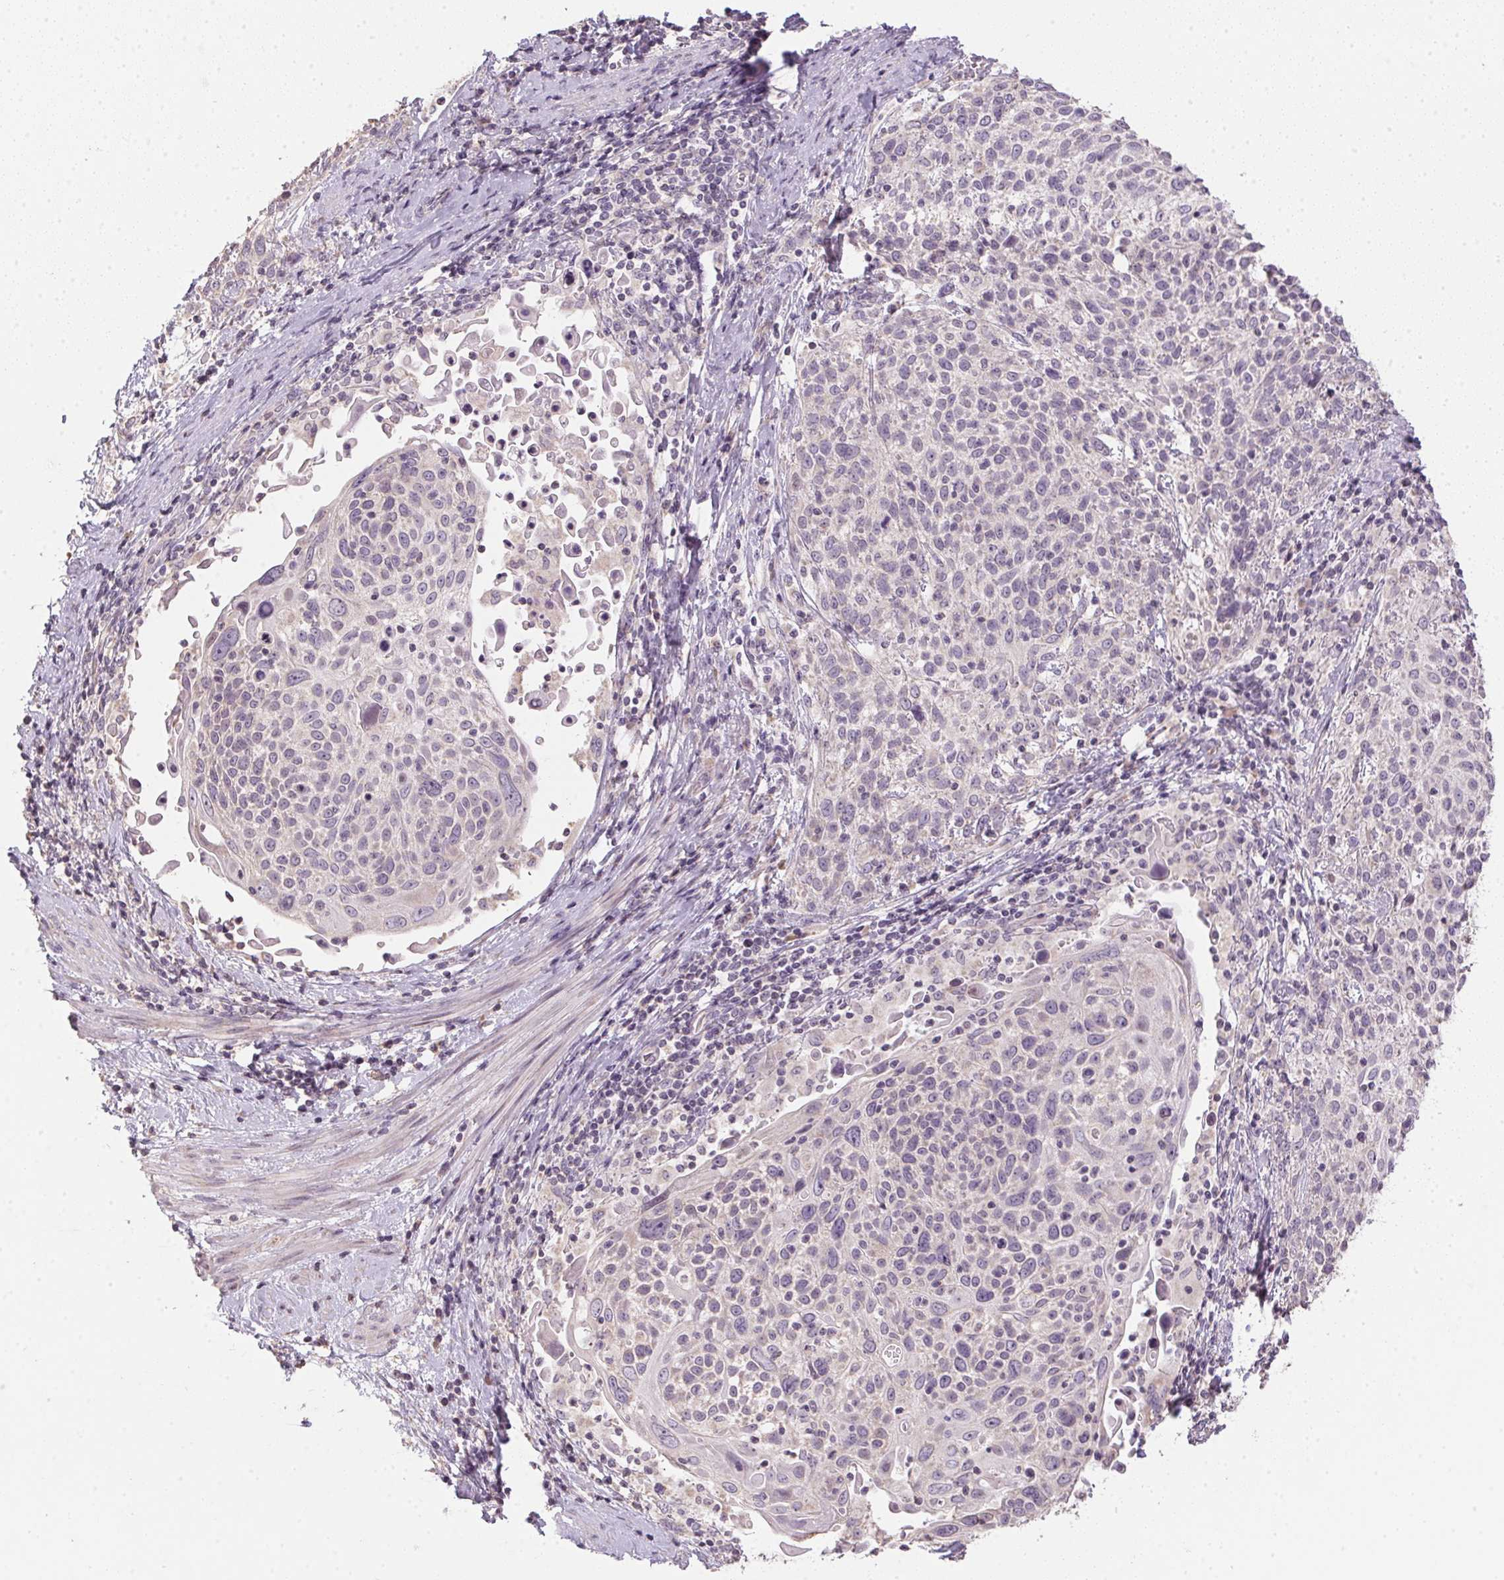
{"staining": {"intensity": "negative", "quantity": "none", "location": "none"}, "tissue": "cervical cancer", "cell_type": "Tumor cells", "image_type": "cancer", "snomed": [{"axis": "morphology", "description": "Squamous cell carcinoma, NOS"}, {"axis": "topography", "description": "Cervix"}], "caption": "Cervical squamous cell carcinoma was stained to show a protein in brown. There is no significant staining in tumor cells.", "gene": "SPACA9", "patient": {"sex": "female", "age": 61}}